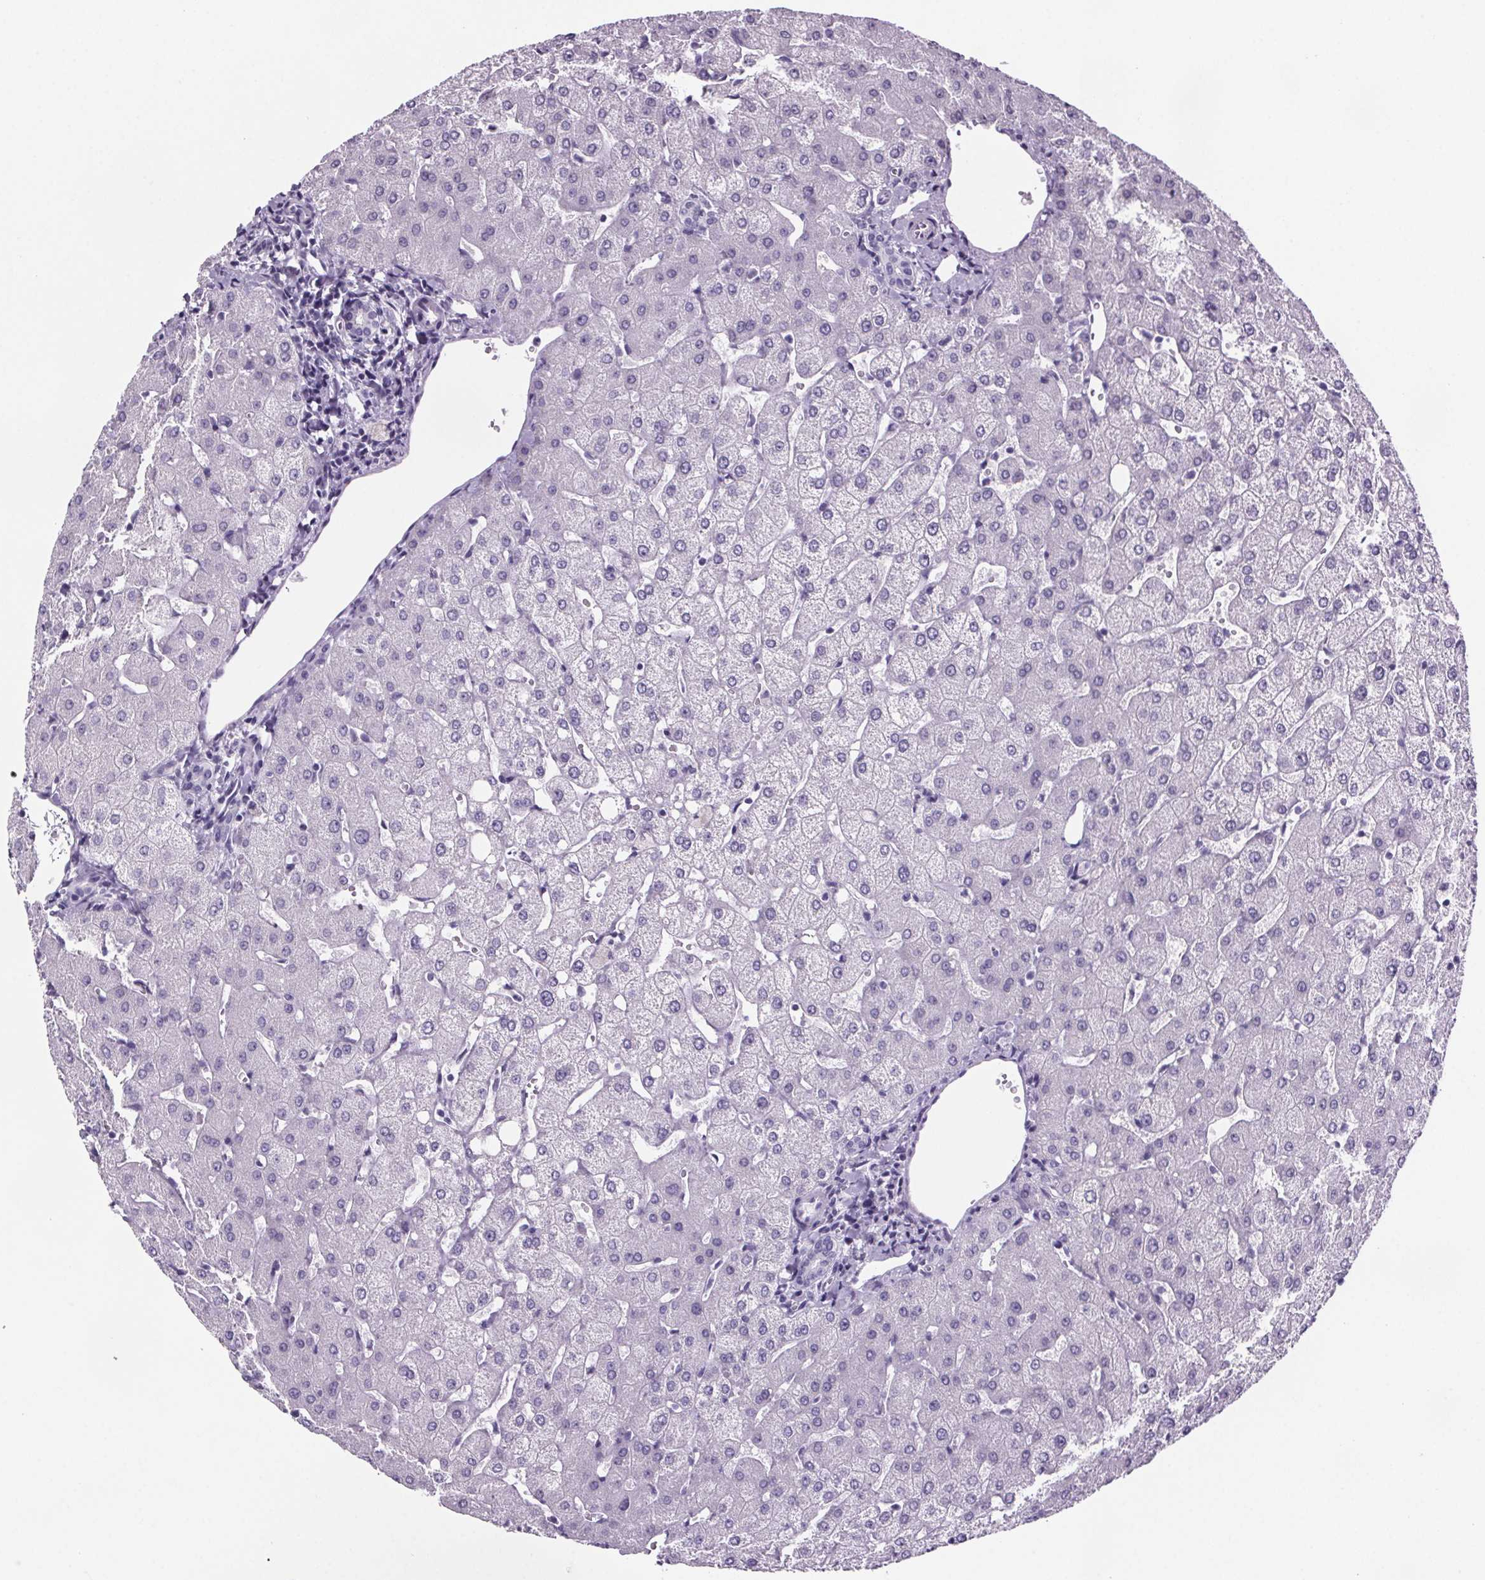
{"staining": {"intensity": "negative", "quantity": "none", "location": "none"}, "tissue": "liver", "cell_type": "Cholangiocytes", "image_type": "normal", "snomed": [{"axis": "morphology", "description": "Normal tissue, NOS"}, {"axis": "topography", "description": "Liver"}], "caption": "Protein analysis of benign liver displays no significant staining in cholangiocytes. (Immunohistochemistry (ihc), brightfield microscopy, high magnification).", "gene": "CUBN", "patient": {"sex": "female", "age": 54}}